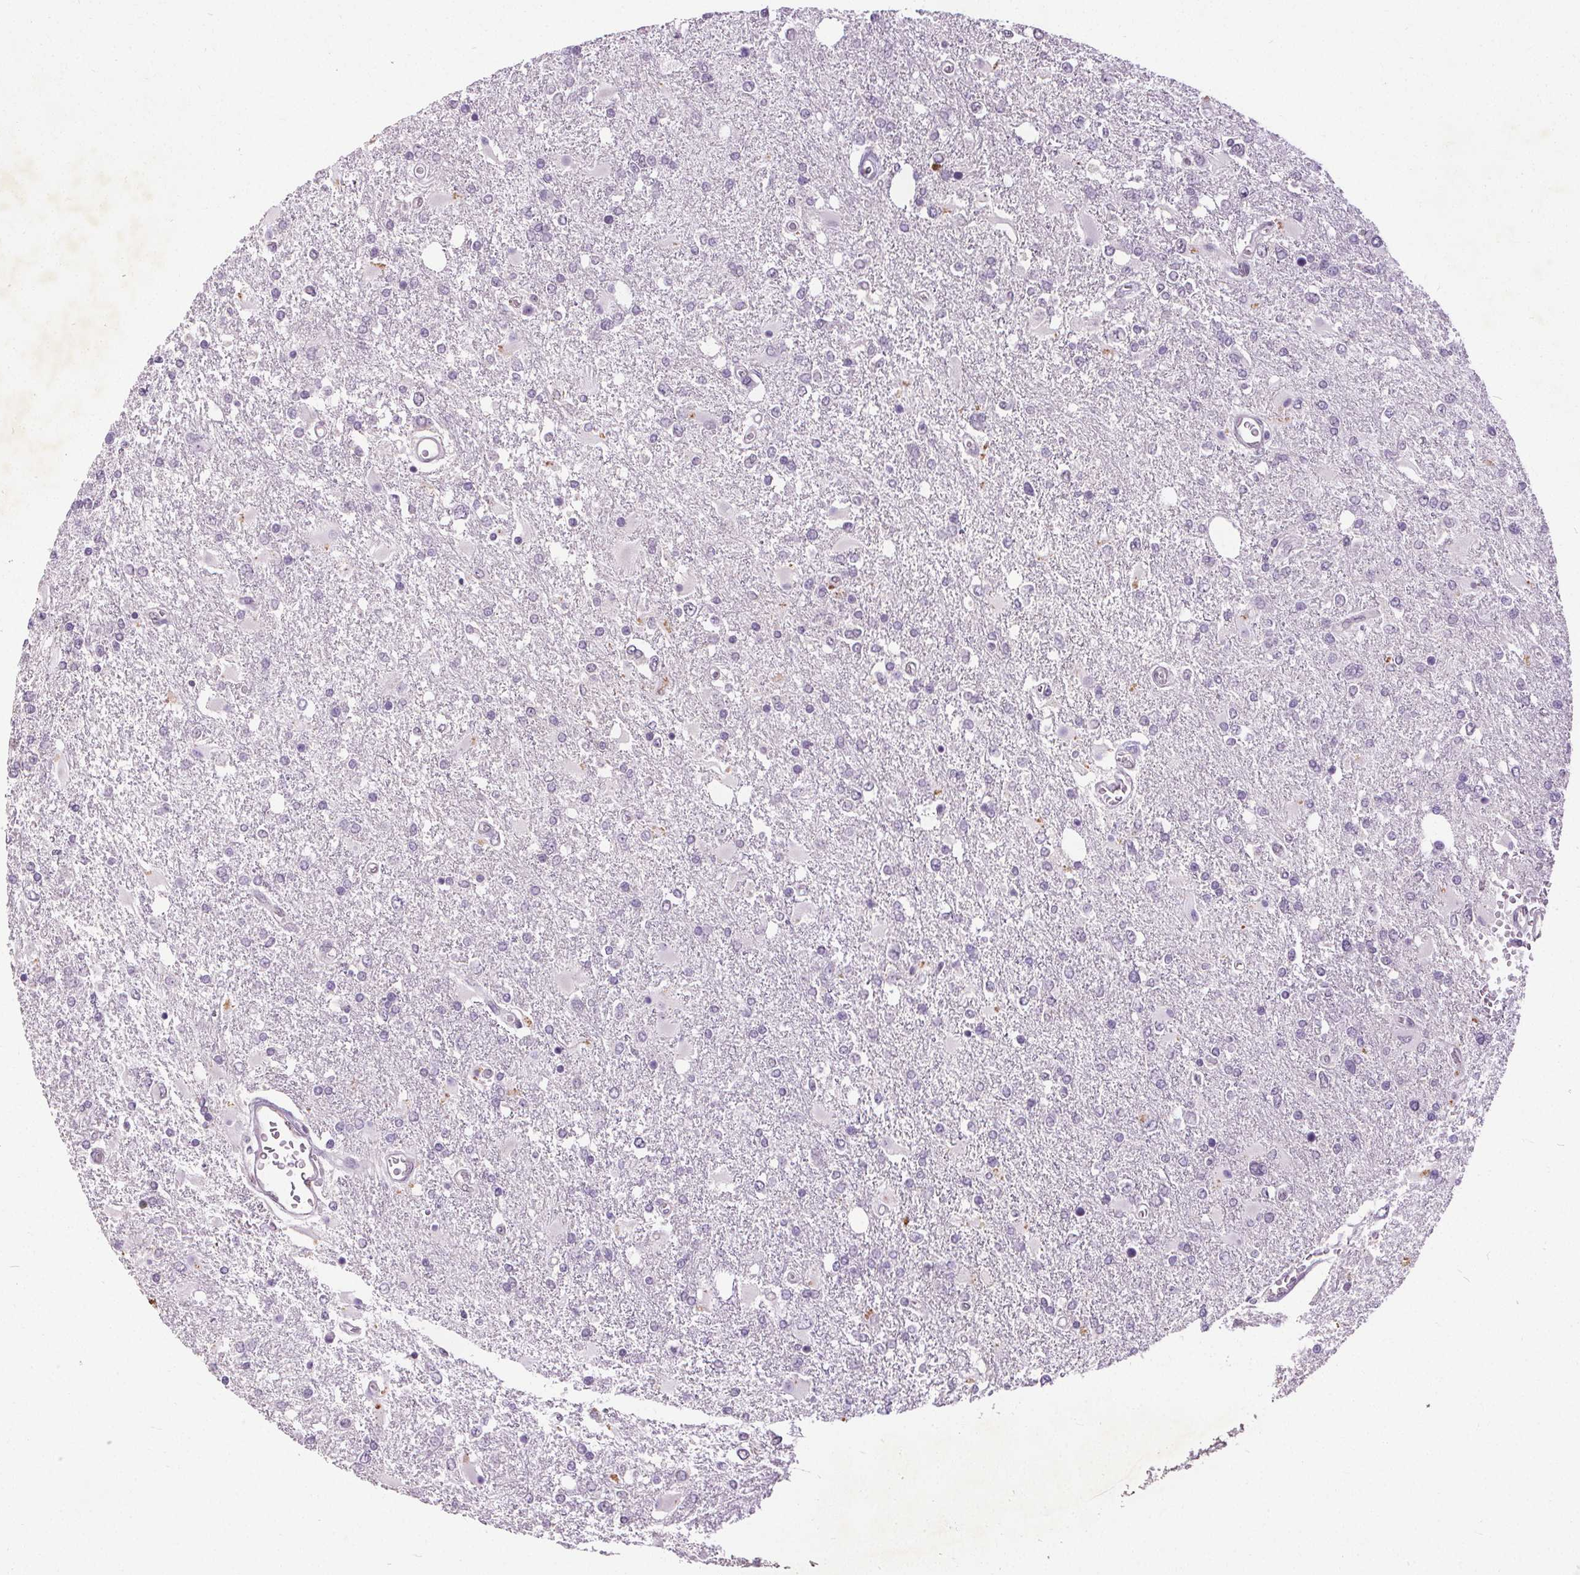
{"staining": {"intensity": "negative", "quantity": "none", "location": "none"}, "tissue": "glioma", "cell_type": "Tumor cells", "image_type": "cancer", "snomed": [{"axis": "morphology", "description": "Glioma, malignant, High grade"}, {"axis": "topography", "description": "Cerebral cortex"}], "caption": "Glioma was stained to show a protein in brown. There is no significant expression in tumor cells.", "gene": "SLC2A9", "patient": {"sex": "male", "age": 79}}